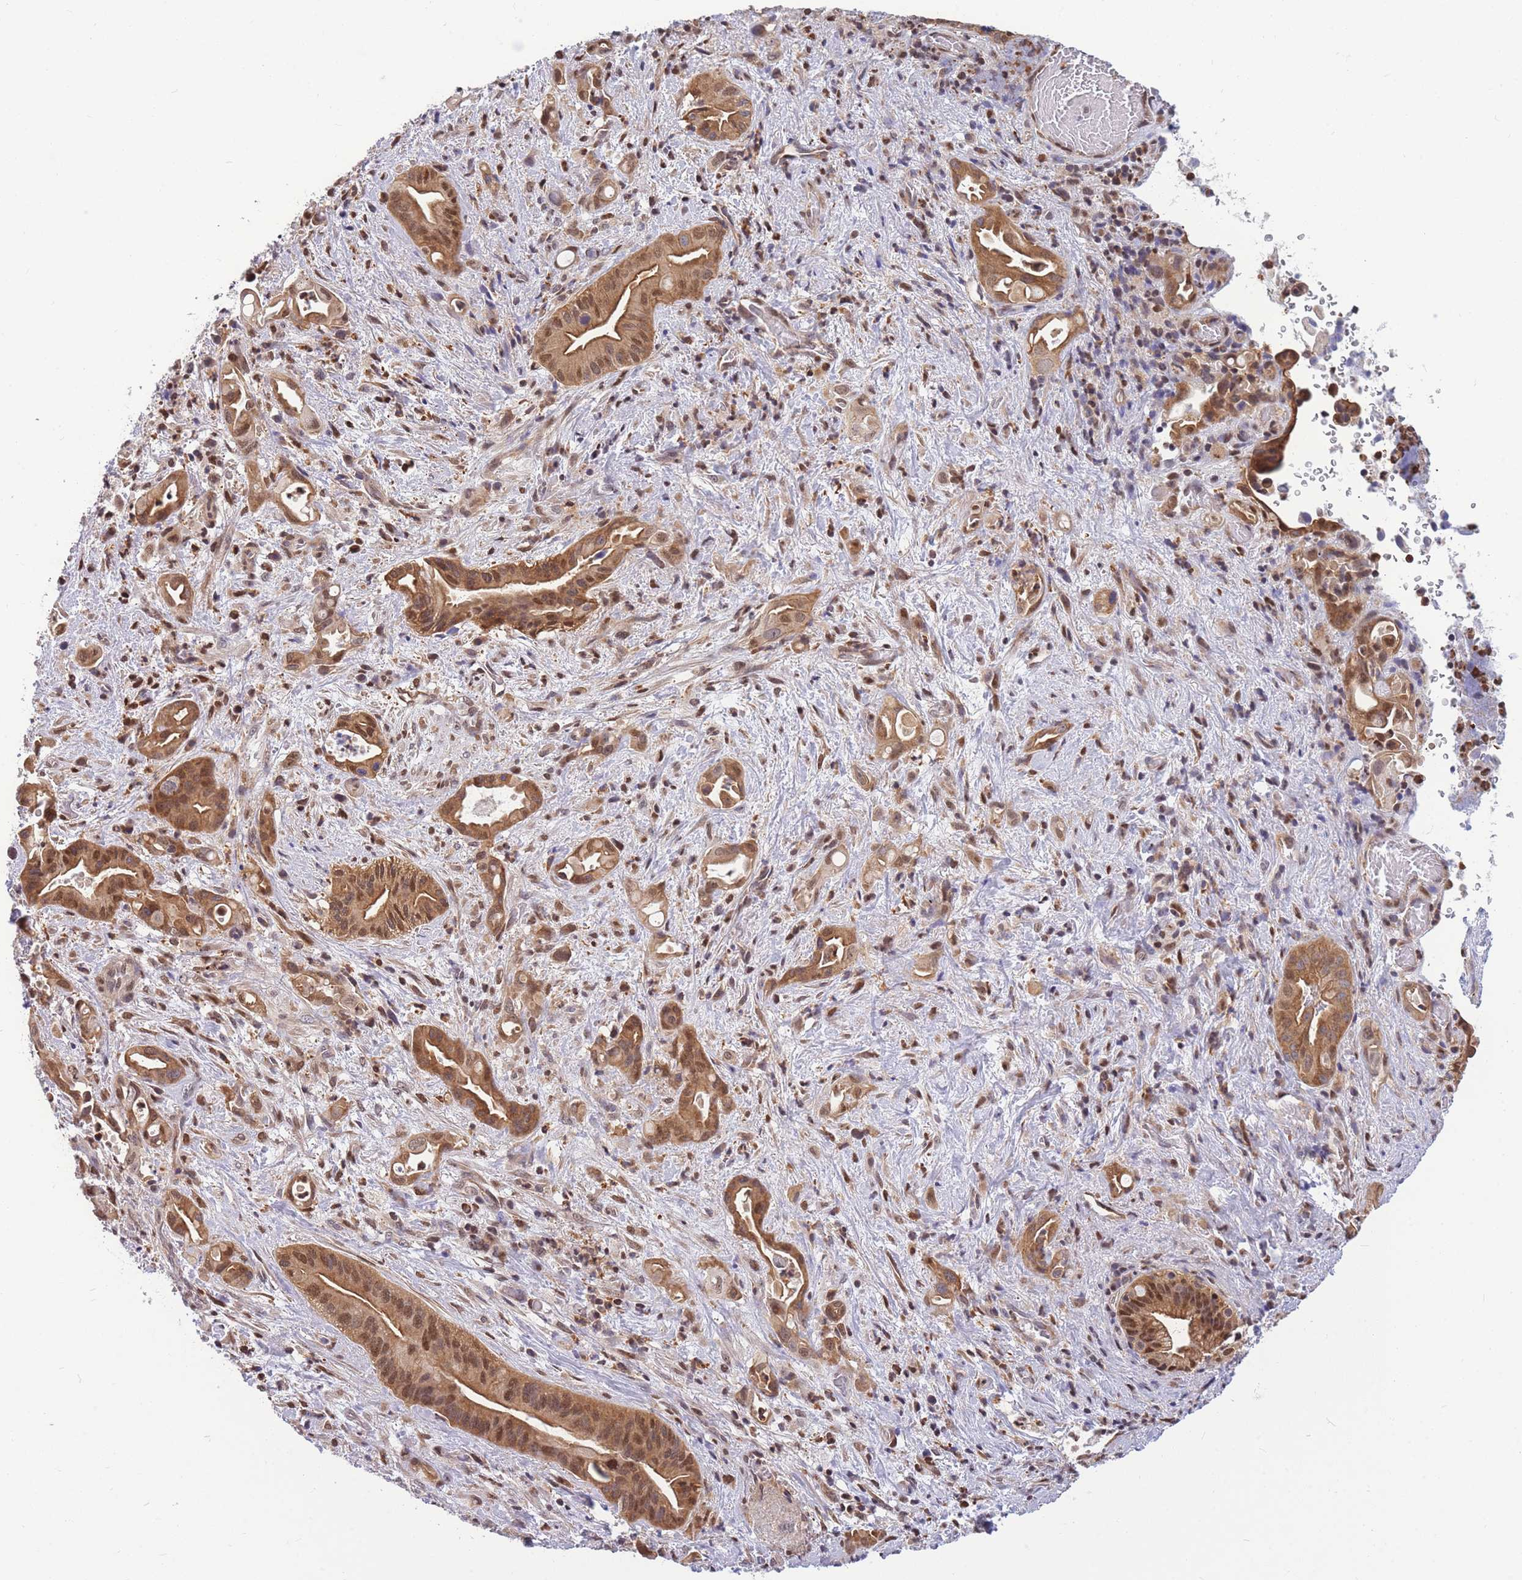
{"staining": {"intensity": "moderate", "quantity": ">75%", "location": "cytoplasmic/membranous,nuclear"}, "tissue": "liver cancer", "cell_type": "Tumor cells", "image_type": "cancer", "snomed": [{"axis": "morphology", "description": "Cholangiocarcinoma"}, {"axis": "topography", "description": "Liver"}], "caption": "DAB immunohistochemical staining of liver cancer (cholangiocarcinoma) reveals moderate cytoplasmic/membranous and nuclear protein expression in approximately >75% of tumor cells. (brown staining indicates protein expression, while blue staining denotes nuclei).", "gene": "CRACD", "patient": {"sex": "female", "age": 68}}